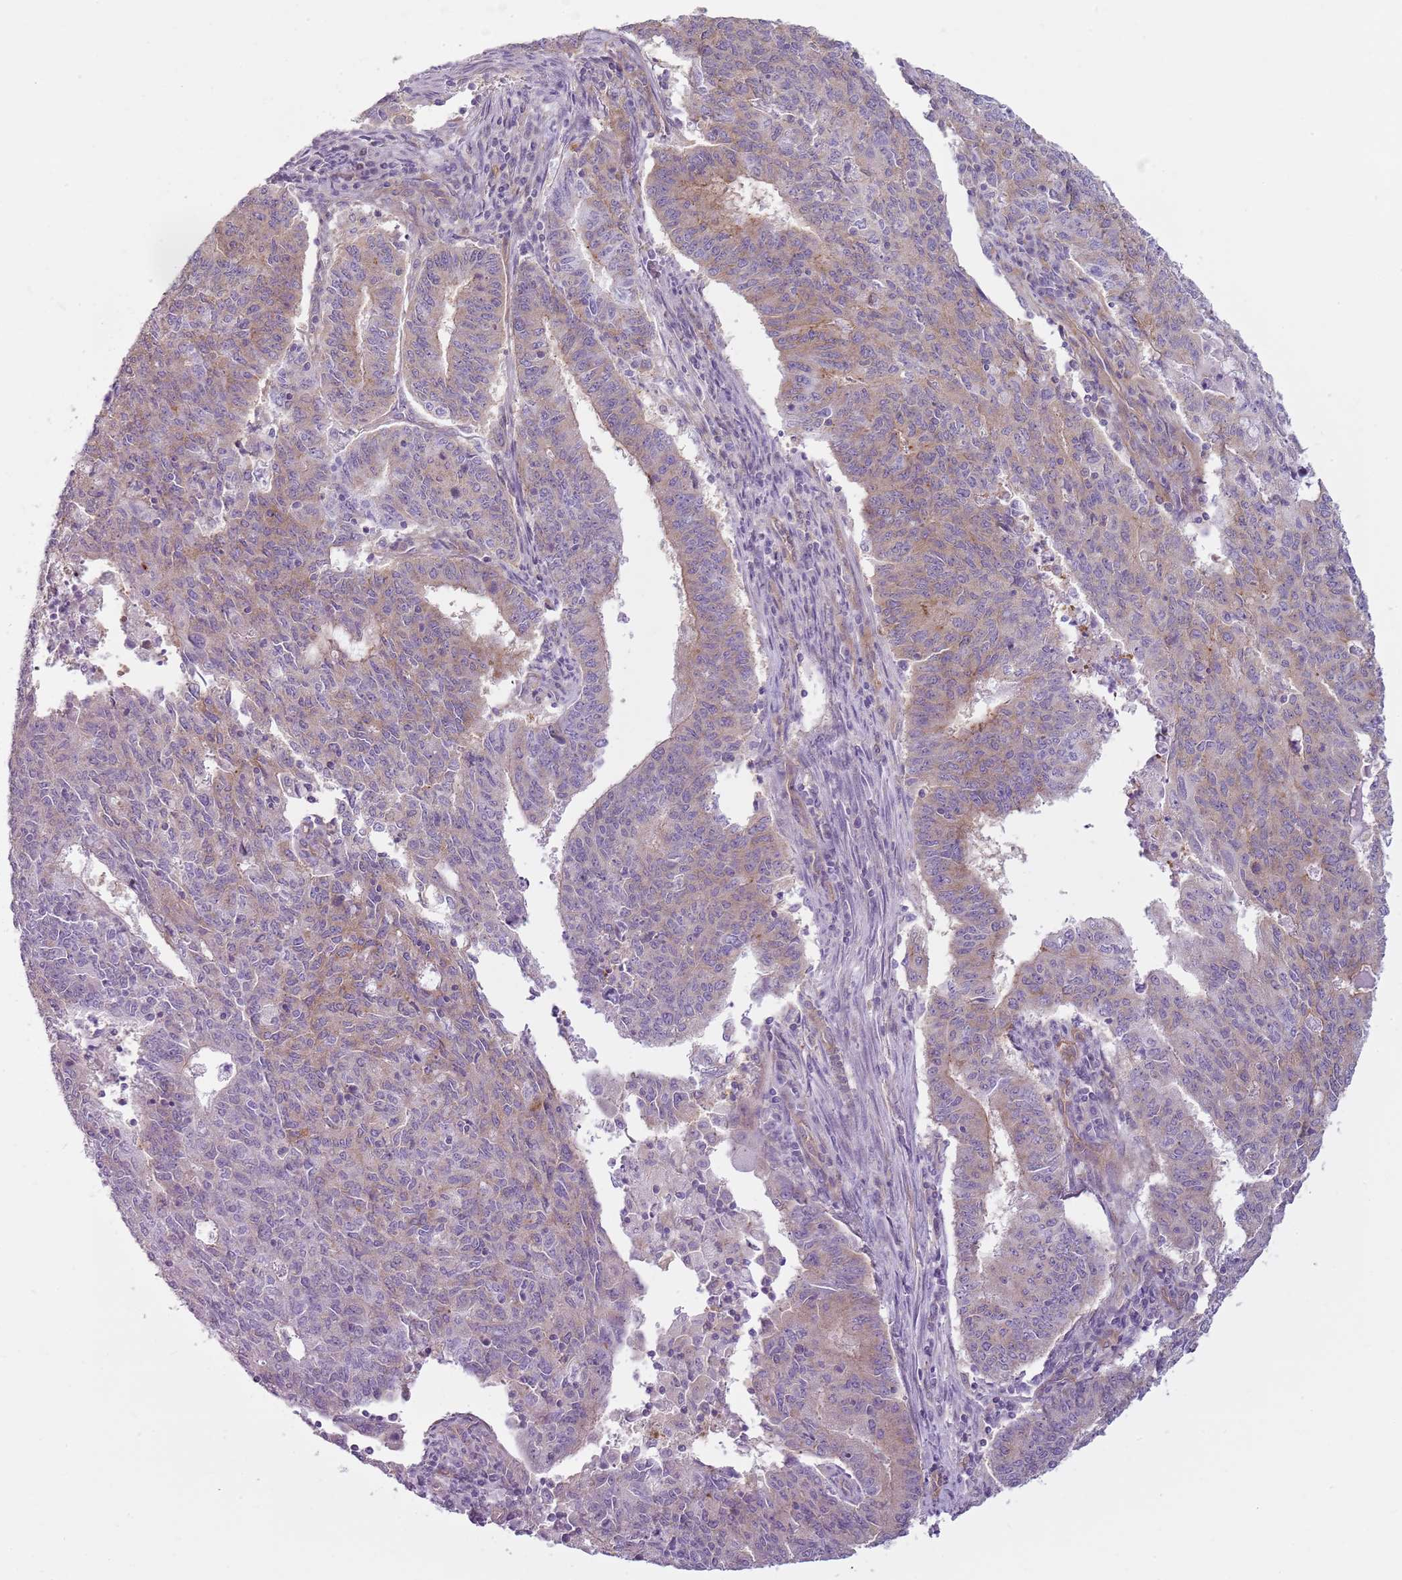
{"staining": {"intensity": "weak", "quantity": "25%-75%", "location": "cytoplasmic/membranous"}, "tissue": "endometrial cancer", "cell_type": "Tumor cells", "image_type": "cancer", "snomed": [{"axis": "morphology", "description": "Adenocarcinoma, NOS"}, {"axis": "topography", "description": "Endometrium"}], "caption": "The micrograph demonstrates staining of endometrial cancer (adenocarcinoma), revealing weak cytoplasmic/membranous protein positivity (brown color) within tumor cells.", "gene": "SNX1", "patient": {"sex": "female", "age": 59}}